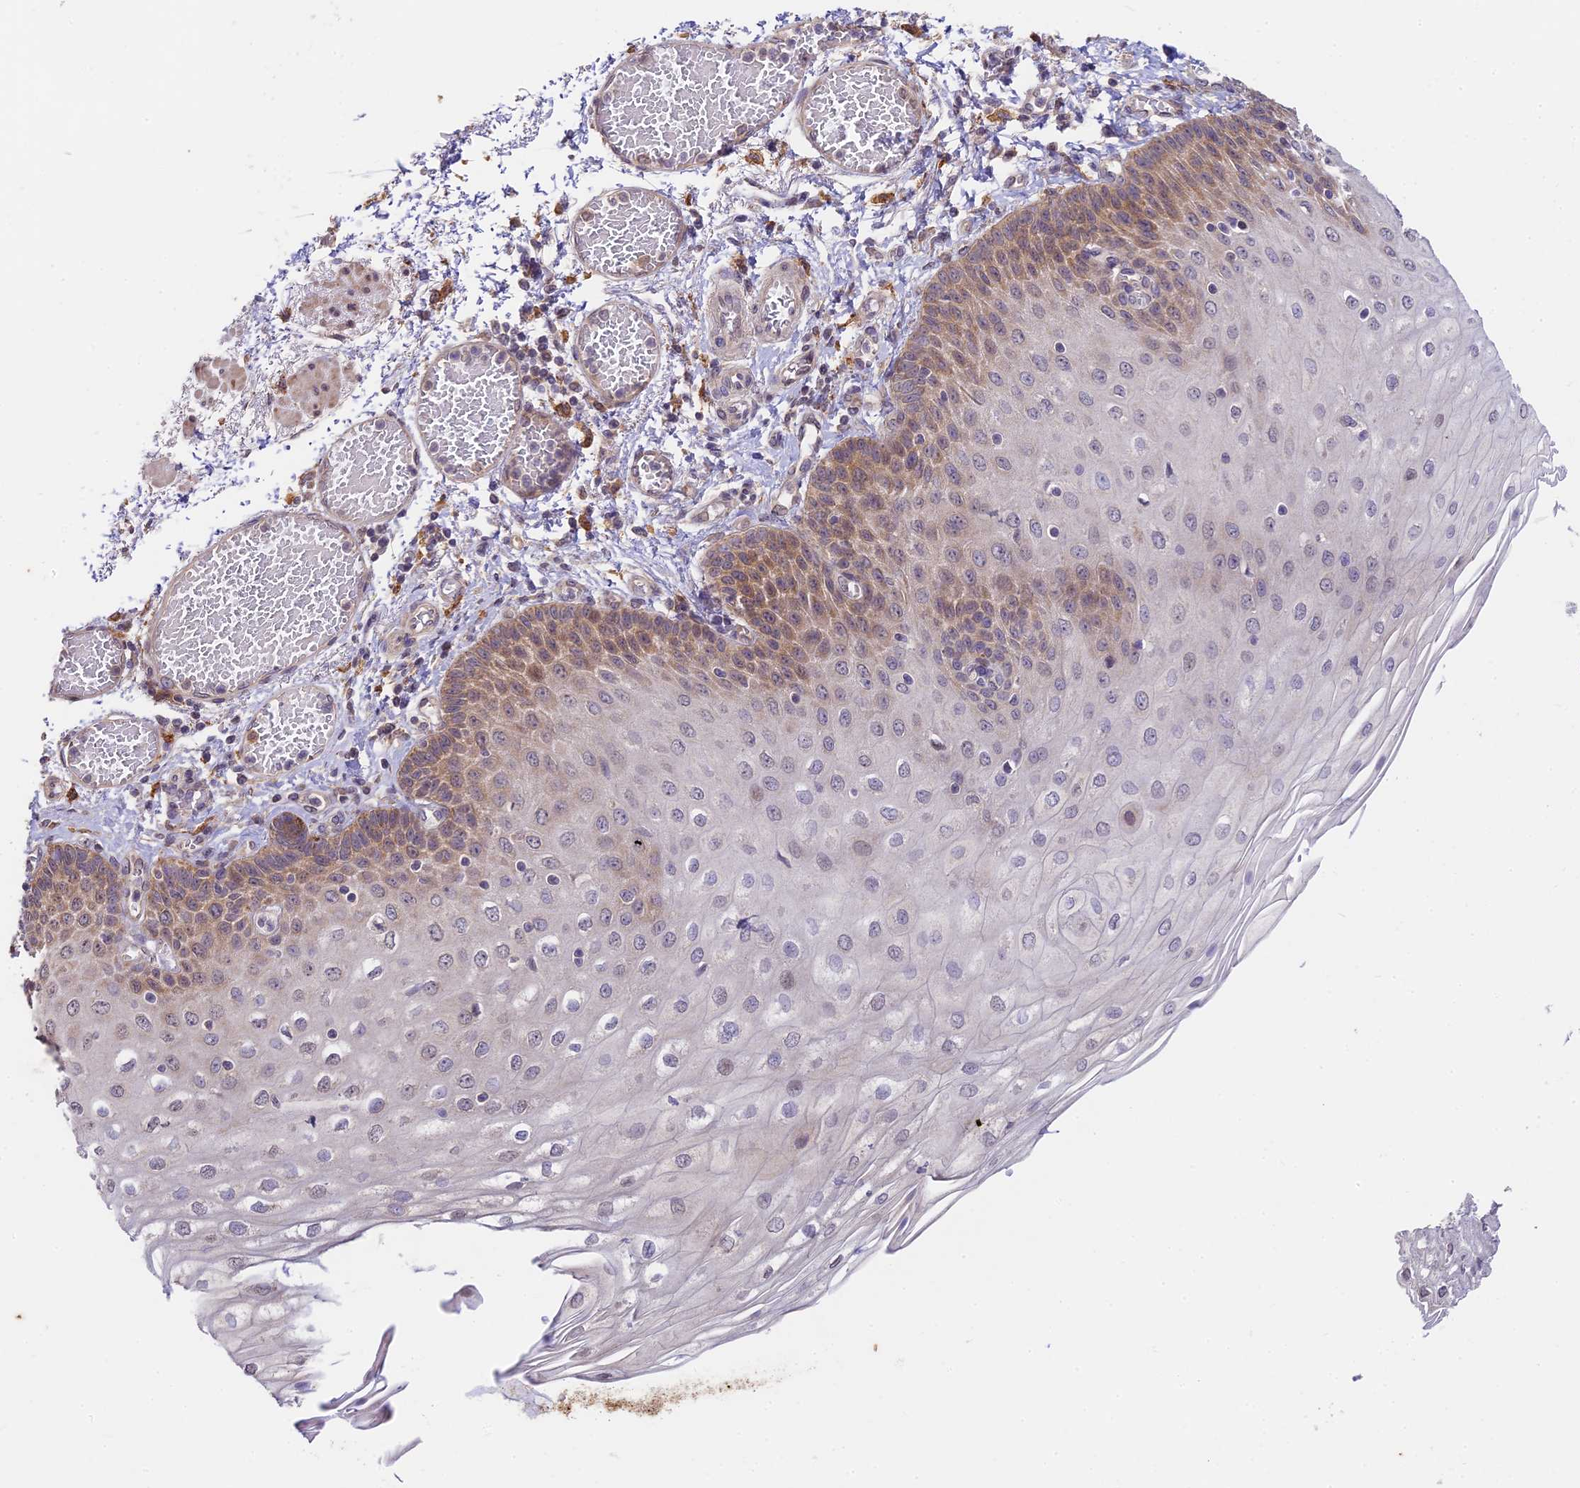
{"staining": {"intensity": "moderate", "quantity": "25%-75%", "location": "cytoplasmic/membranous,nuclear"}, "tissue": "esophagus", "cell_type": "Squamous epithelial cells", "image_type": "normal", "snomed": [{"axis": "morphology", "description": "Normal tissue, NOS"}, {"axis": "topography", "description": "Esophagus"}], "caption": "Immunohistochemical staining of benign esophagus demonstrates 25%-75% levels of moderate cytoplasmic/membranous,nuclear protein positivity in approximately 25%-75% of squamous epithelial cells. The protein of interest is stained brown, and the nuclei are stained in blue (DAB IHC with brightfield microscopy, high magnification).", "gene": "C3orf20", "patient": {"sex": "male", "age": 81}}